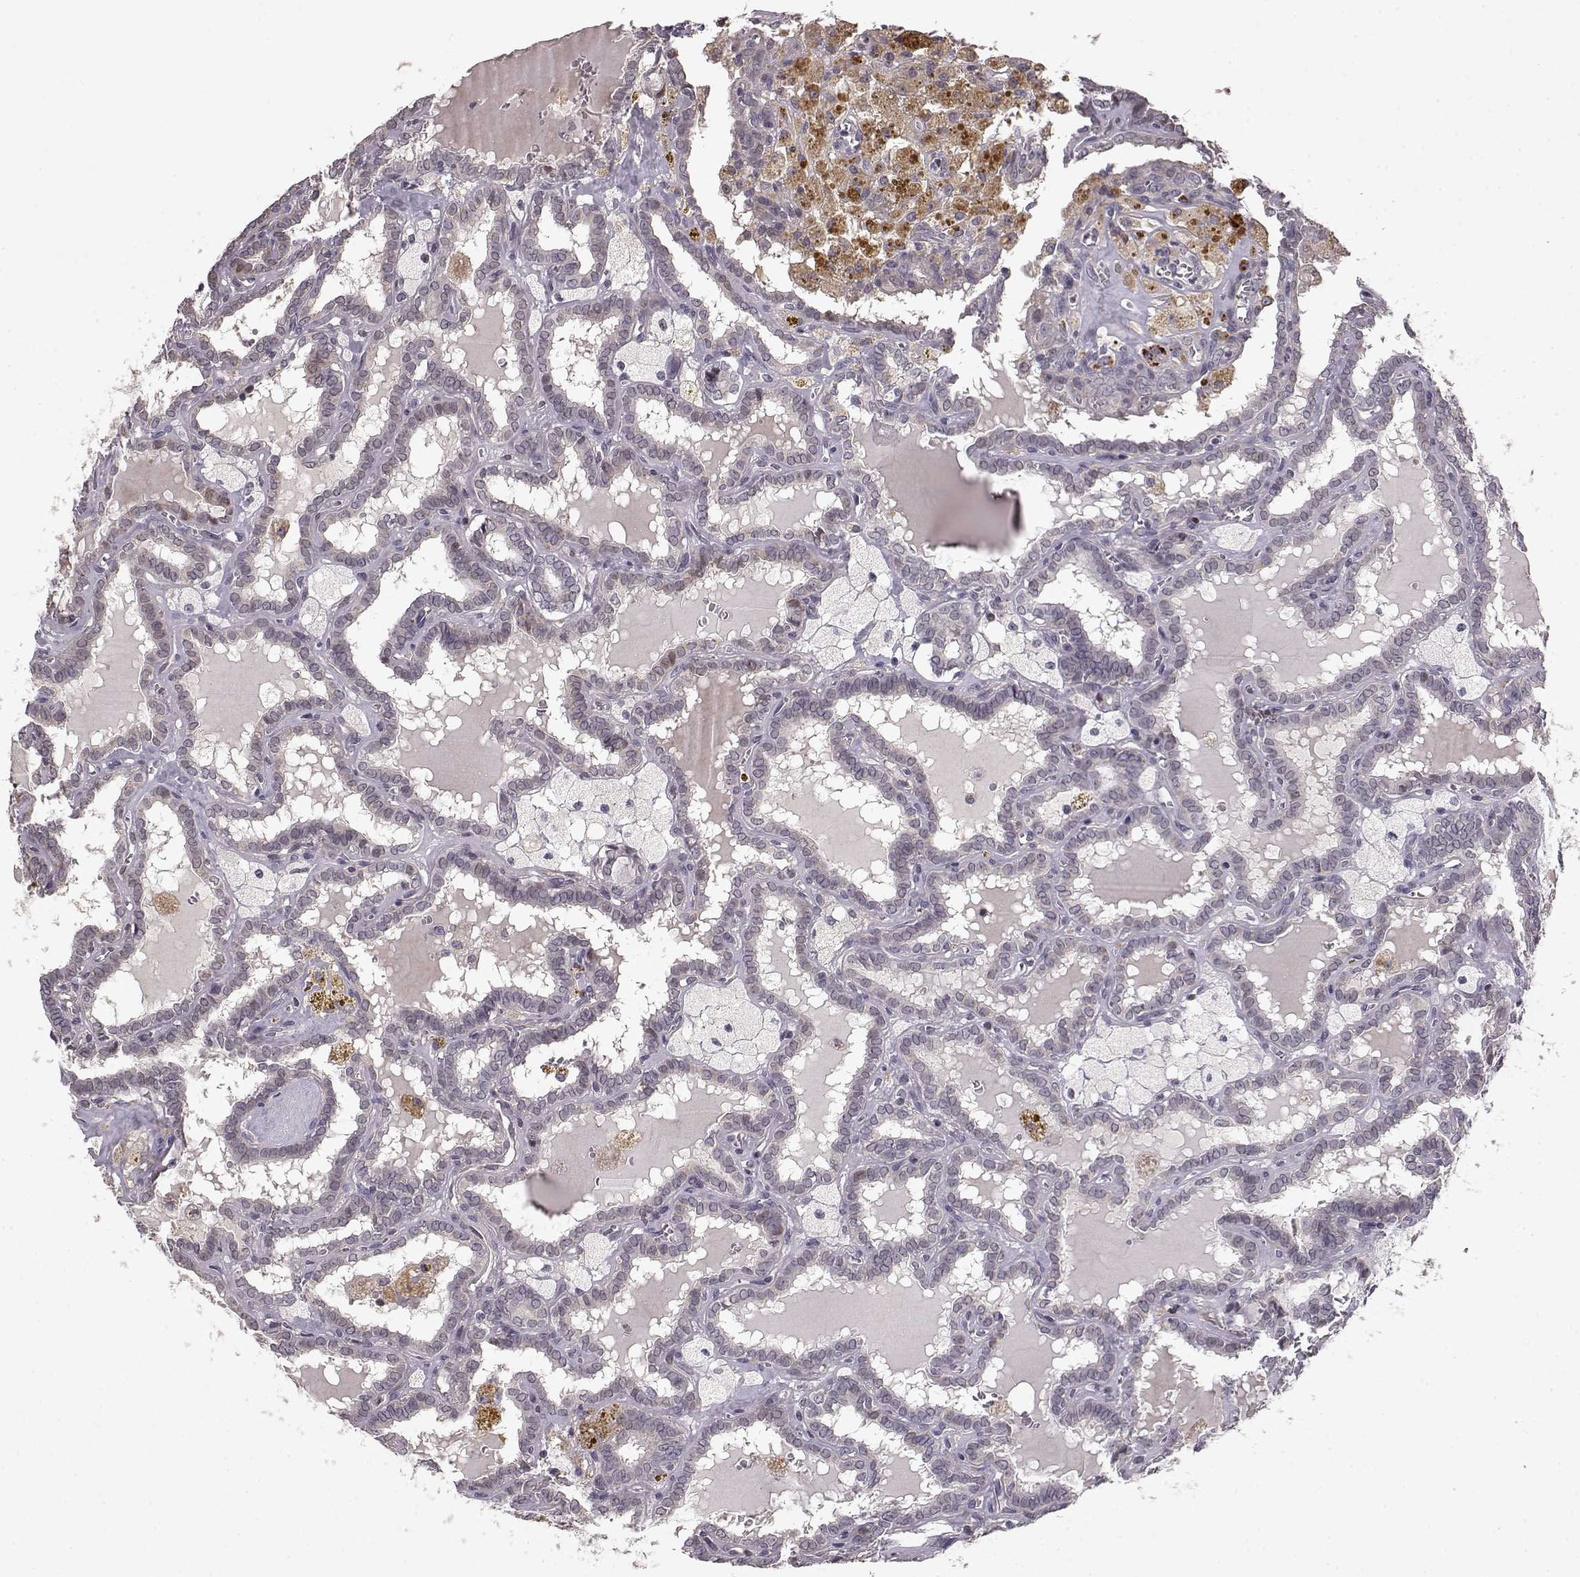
{"staining": {"intensity": "weak", "quantity": "<25%", "location": "cytoplasmic/membranous"}, "tissue": "thyroid cancer", "cell_type": "Tumor cells", "image_type": "cancer", "snomed": [{"axis": "morphology", "description": "Papillary adenocarcinoma, NOS"}, {"axis": "topography", "description": "Thyroid gland"}], "caption": "Tumor cells are negative for protein expression in human thyroid cancer.", "gene": "BACH2", "patient": {"sex": "female", "age": 39}}